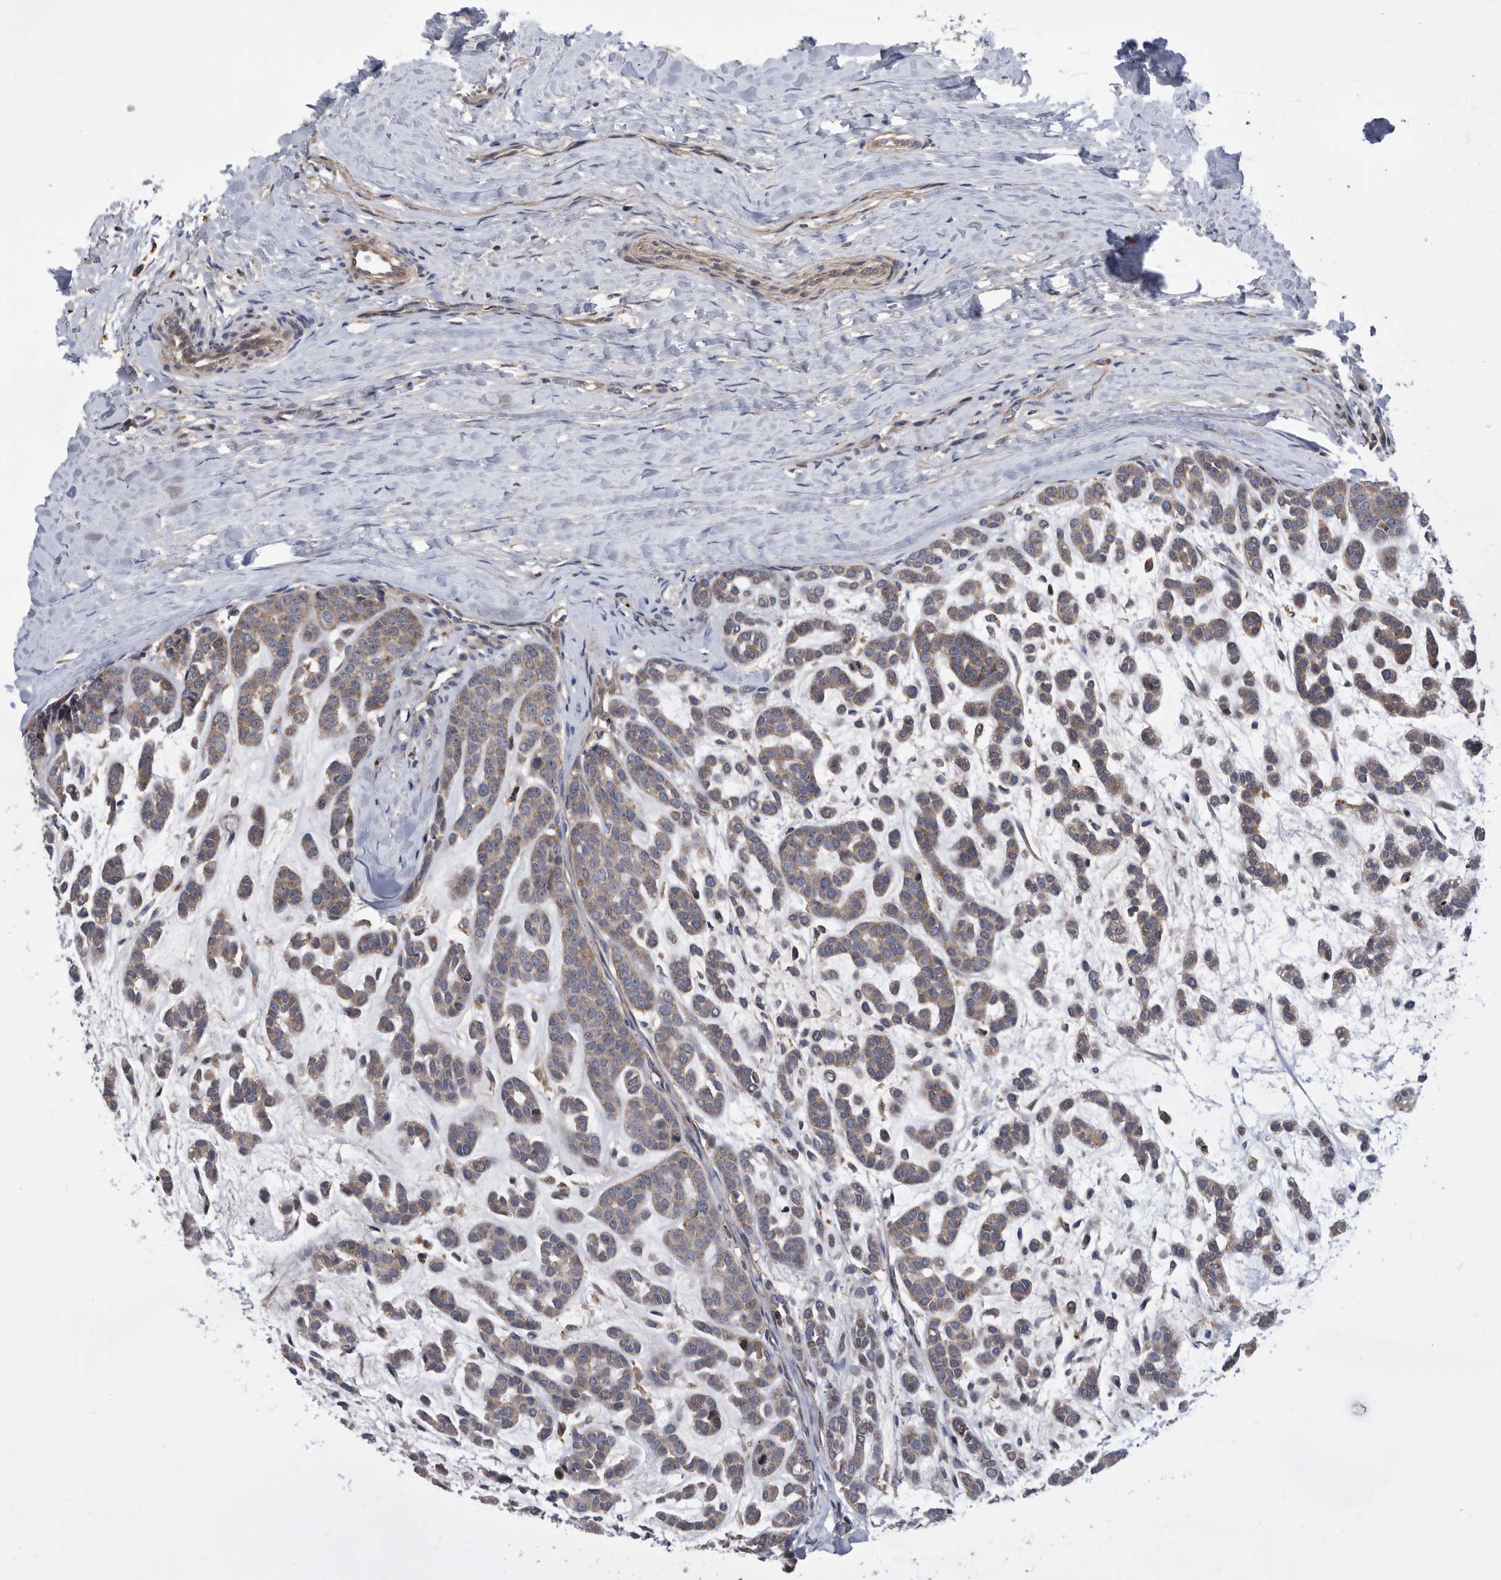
{"staining": {"intensity": "moderate", "quantity": "25%-75%", "location": "cytoplasmic/membranous"}, "tissue": "head and neck cancer", "cell_type": "Tumor cells", "image_type": "cancer", "snomed": [{"axis": "morphology", "description": "Adenocarcinoma, NOS"}, {"axis": "morphology", "description": "Adenoma, NOS"}, {"axis": "topography", "description": "Head-Neck"}], "caption": "Adenoma (head and neck) stained with DAB IHC exhibits medium levels of moderate cytoplasmic/membranous positivity in approximately 25%-75% of tumor cells.", "gene": "BAIAP3", "patient": {"sex": "female", "age": 55}}